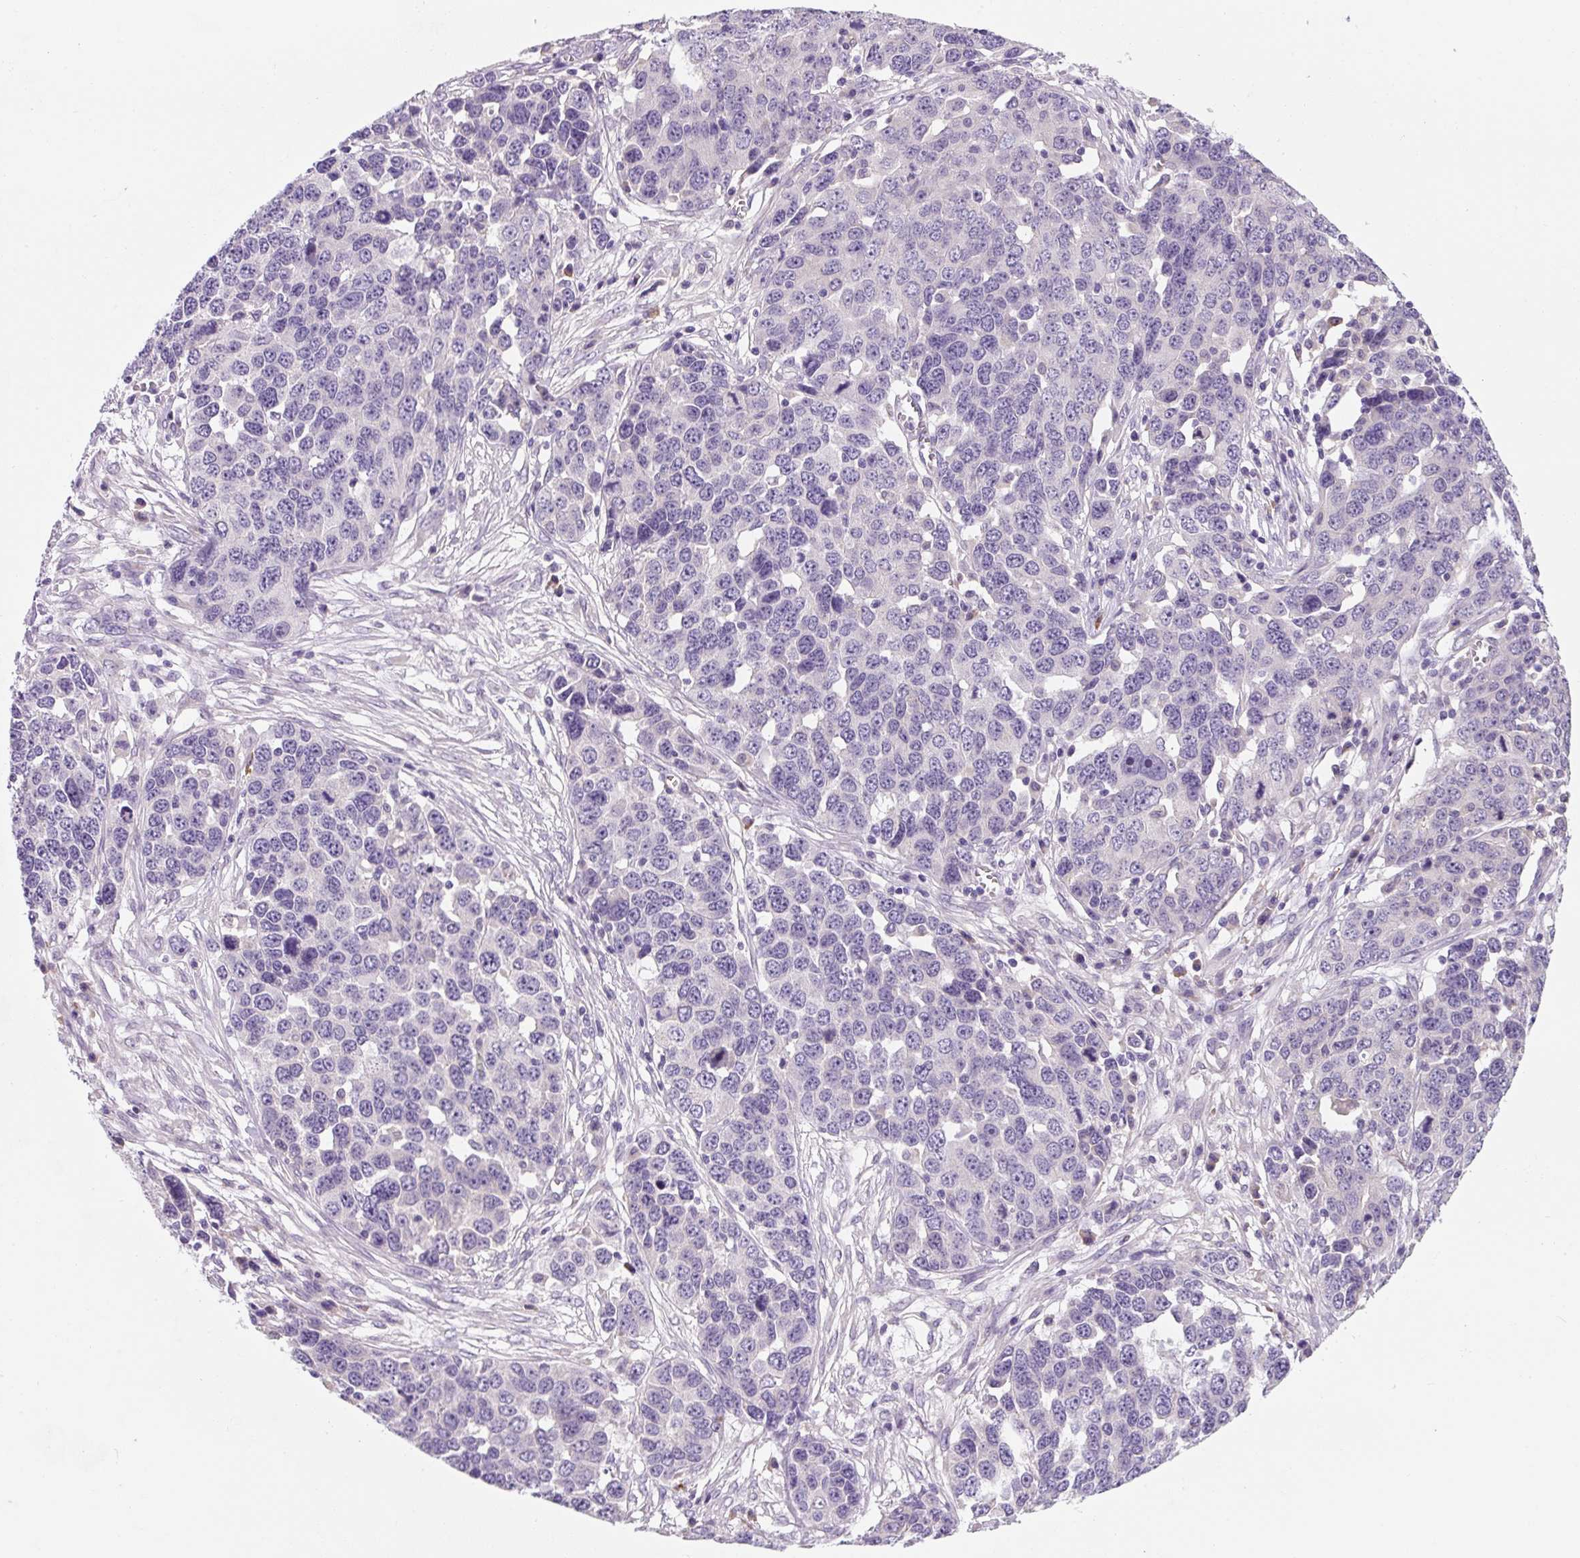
{"staining": {"intensity": "negative", "quantity": "none", "location": "none"}, "tissue": "ovarian cancer", "cell_type": "Tumor cells", "image_type": "cancer", "snomed": [{"axis": "morphology", "description": "Cystadenocarcinoma, serous, NOS"}, {"axis": "topography", "description": "Ovary"}], "caption": "Tumor cells are negative for protein expression in human ovarian cancer (serous cystadenocarcinoma).", "gene": "FZD5", "patient": {"sex": "female", "age": 76}}